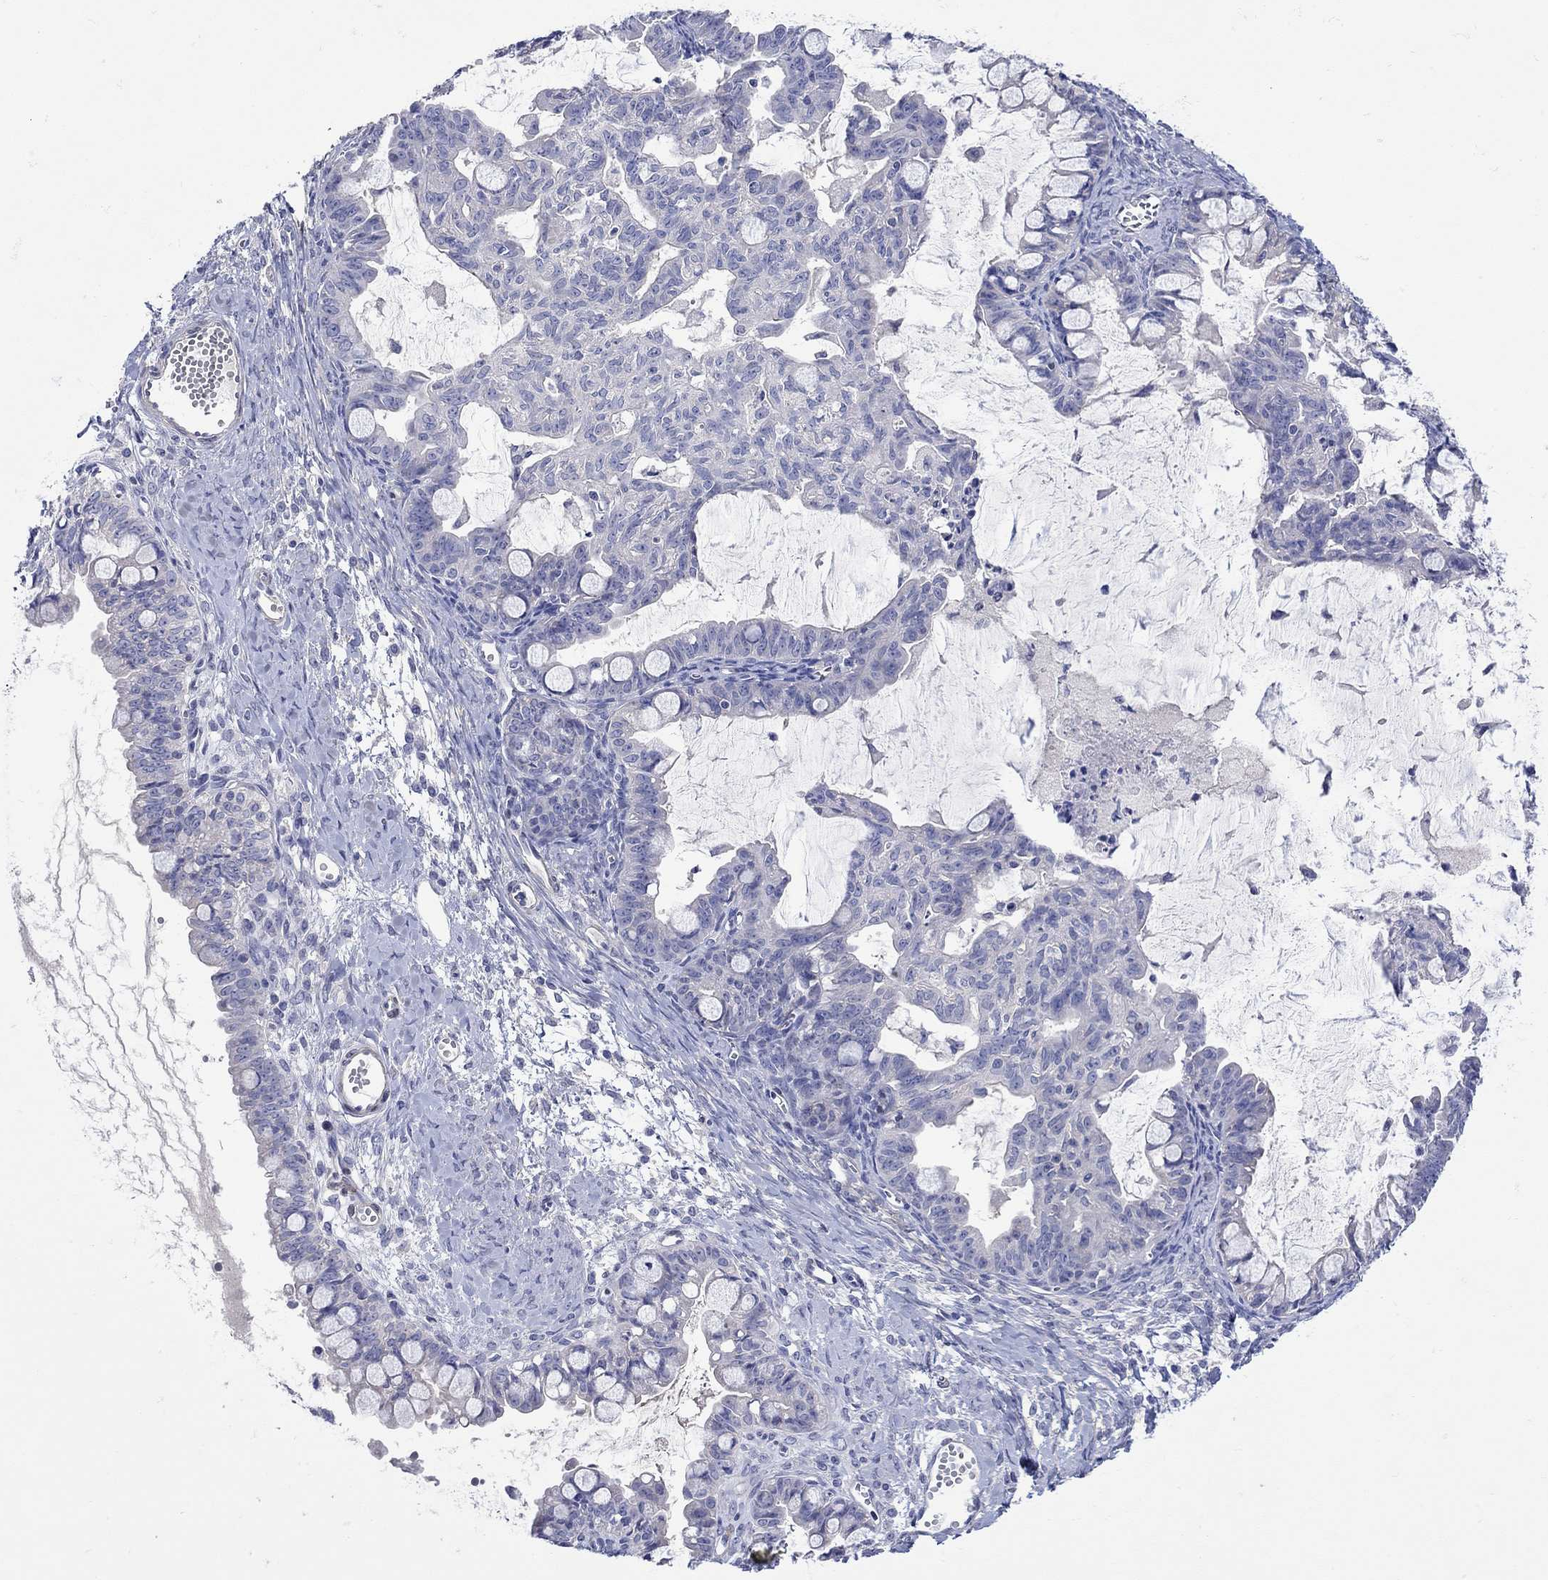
{"staining": {"intensity": "negative", "quantity": "none", "location": "none"}, "tissue": "ovarian cancer", "cell_type": "Tumor cells", "image_type": "cancer", "snomed": [{"axis": "morphology", "description": "Cystadenocarcinoma, mucinous, NOS"}, {"axis": "topography", "description": "Ovary"}], "caption": "A high-resolution image shows immunohistochemistry staining of ovarian cancer (mucinous cystadenocarcinoma), which reveals no significant staining in tumor cells. The staining is performed using DAB (3,3'-diaminobenzidine) brown chromogen with nuclei counter-stained in using hematoxylin.", "gene": "MSI1", "patient": {"sex": "female", "age": 63}}